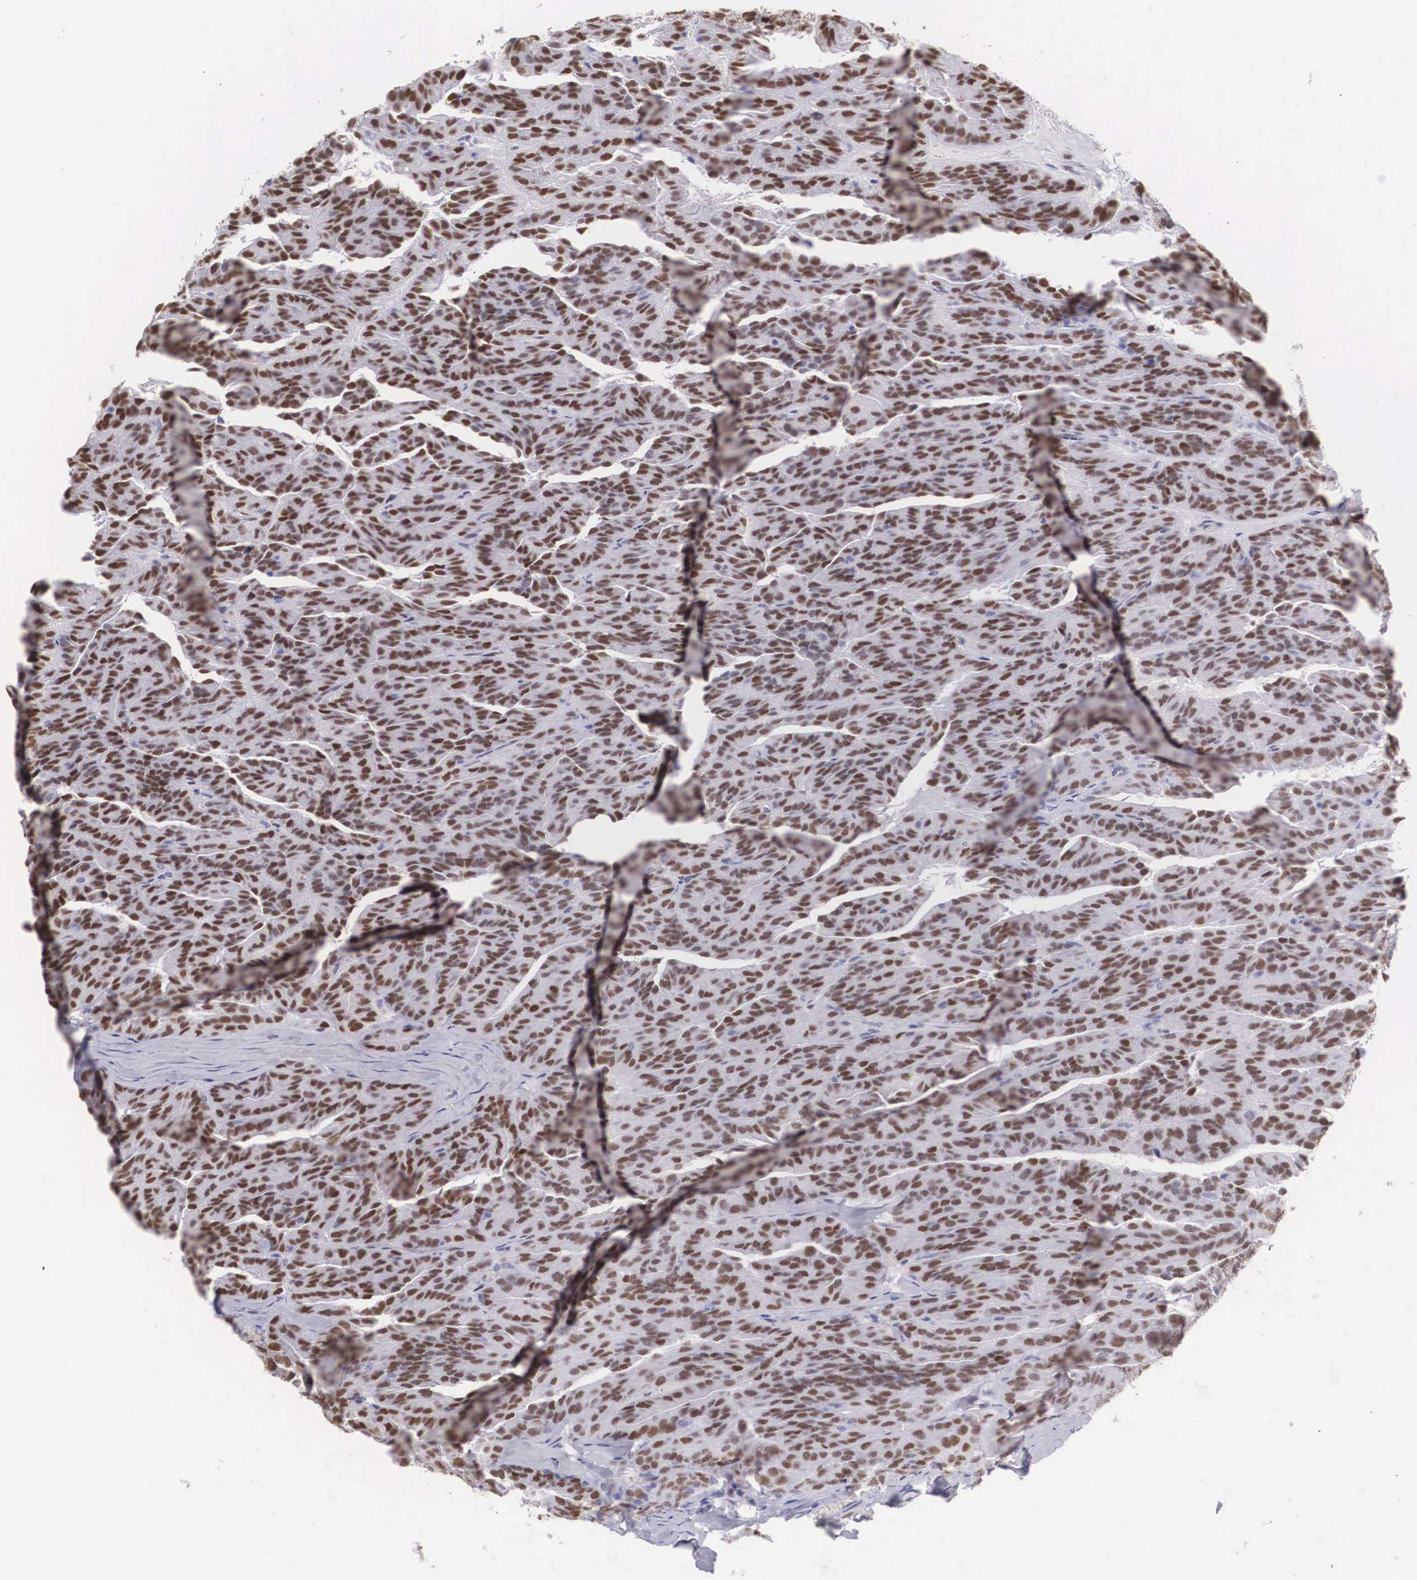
{"staining": {"intensity": "strong", "quantity": ">75%", "location": "nuclear"}, "tissue": "renal cancer", "cell_type": "Tumor cells", "image_type": "cancer", "snomed": [{"axis": "morphology", "description": "Adenocarcinoma, NOS"}, {"axis": "topography", "description": "Kidney"}], "caption": "Strong nuclear staining is identified in approximately >75% of tumor cells in renal adenocarcinoma. (Brightfield microscopy of DAB IHC at high magnification).", "gene": "HMGN5", "patient": {"sex": "male", "age": 46}}